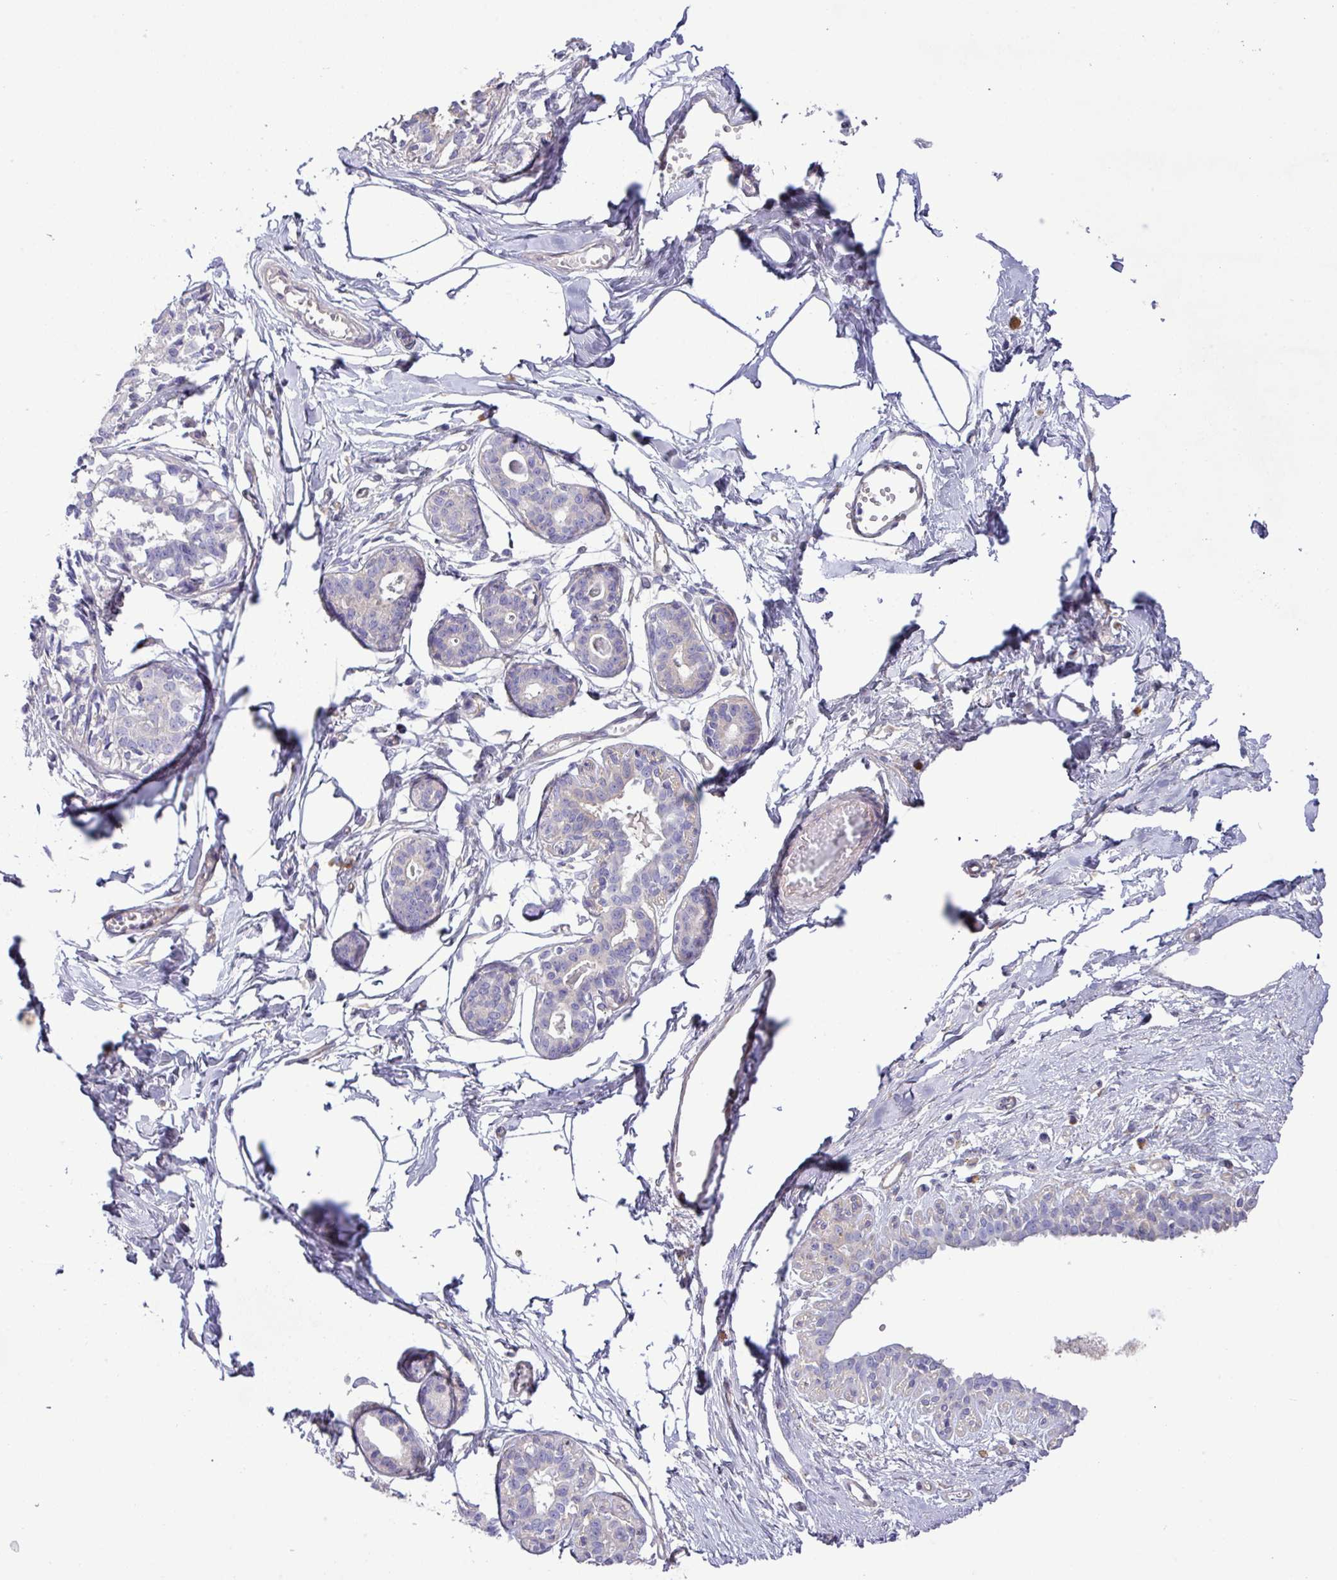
{"staining": {"intensity": "negative", "quantity": "none", "location": "none"}, "tissue": "breast", "cell_type": "Adipocytes", "image_type": "normal", "snomed": [{"axis": "morphology", "description": "Normal tissue, NOS"}, {"axis": "topography", "description": "Breast"}], "caption": "IHC of benign human breast exhibits no positivity in adipocytes. The staining was performed using DAB (3,3'-diaminobenzidine) to visualize the protein expression in brown, while the nuclei were stained in blue with hematoxylin (Magnification: 20x).", "gene": "KIRREL3", "patient": {"sex": "female", "age": 45}}